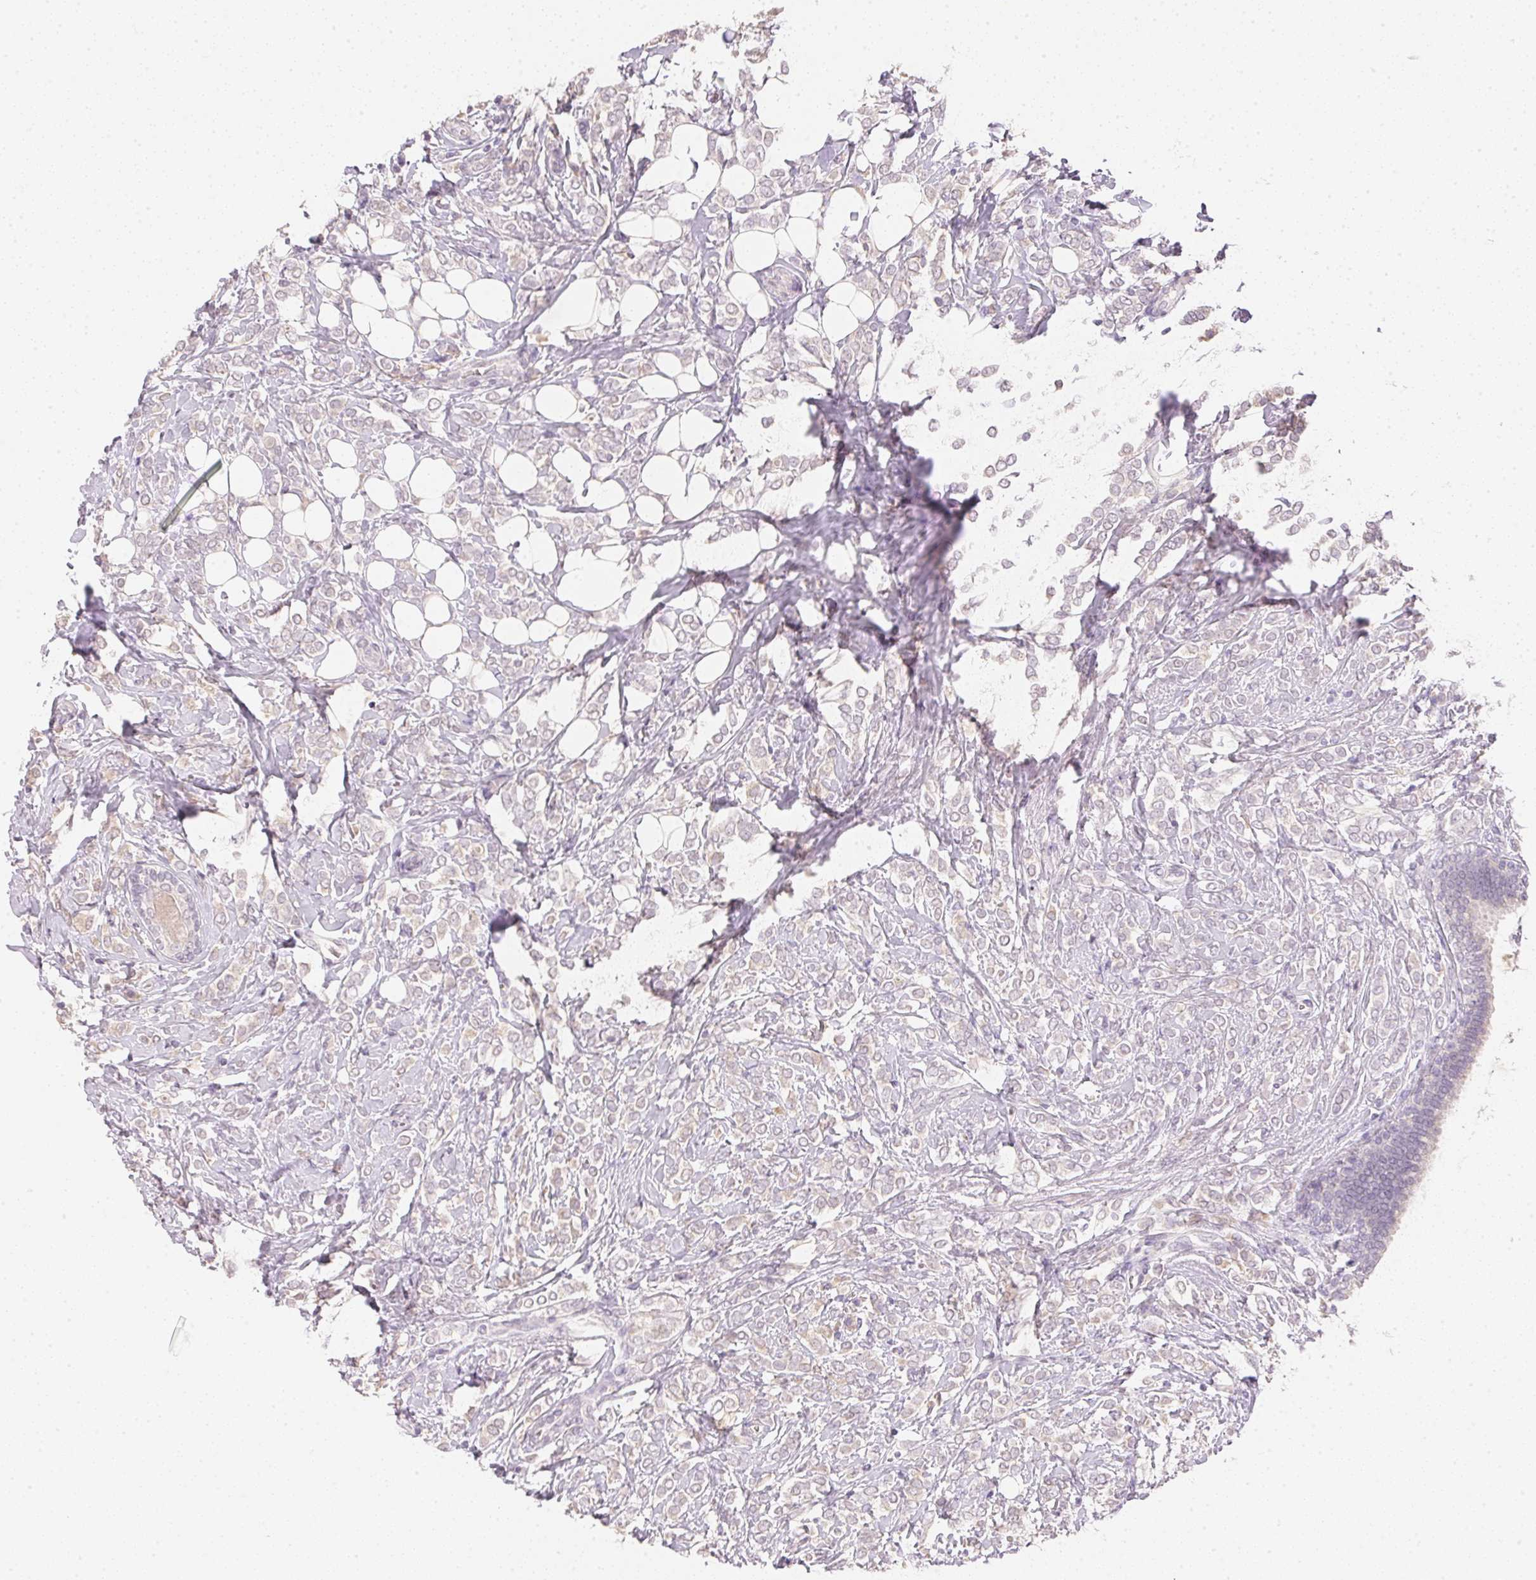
{"staining": {"intensity": "negative", "quantity": "none", "location": "none"}, "tissue": "breast cancer", "cell_type": "Tumor cells", "image_type": "cancer", "snomed": [{"axis": "morphology", "description": "Lobular carcinoma"}, {"axis": "topography", "description": "Breast"}], "caption": "The histopathology image shows no significant positivity in tumor cells of breast cancer.", "gene": "DHCR24", "patient": {"sex": "female", "age": 49}}